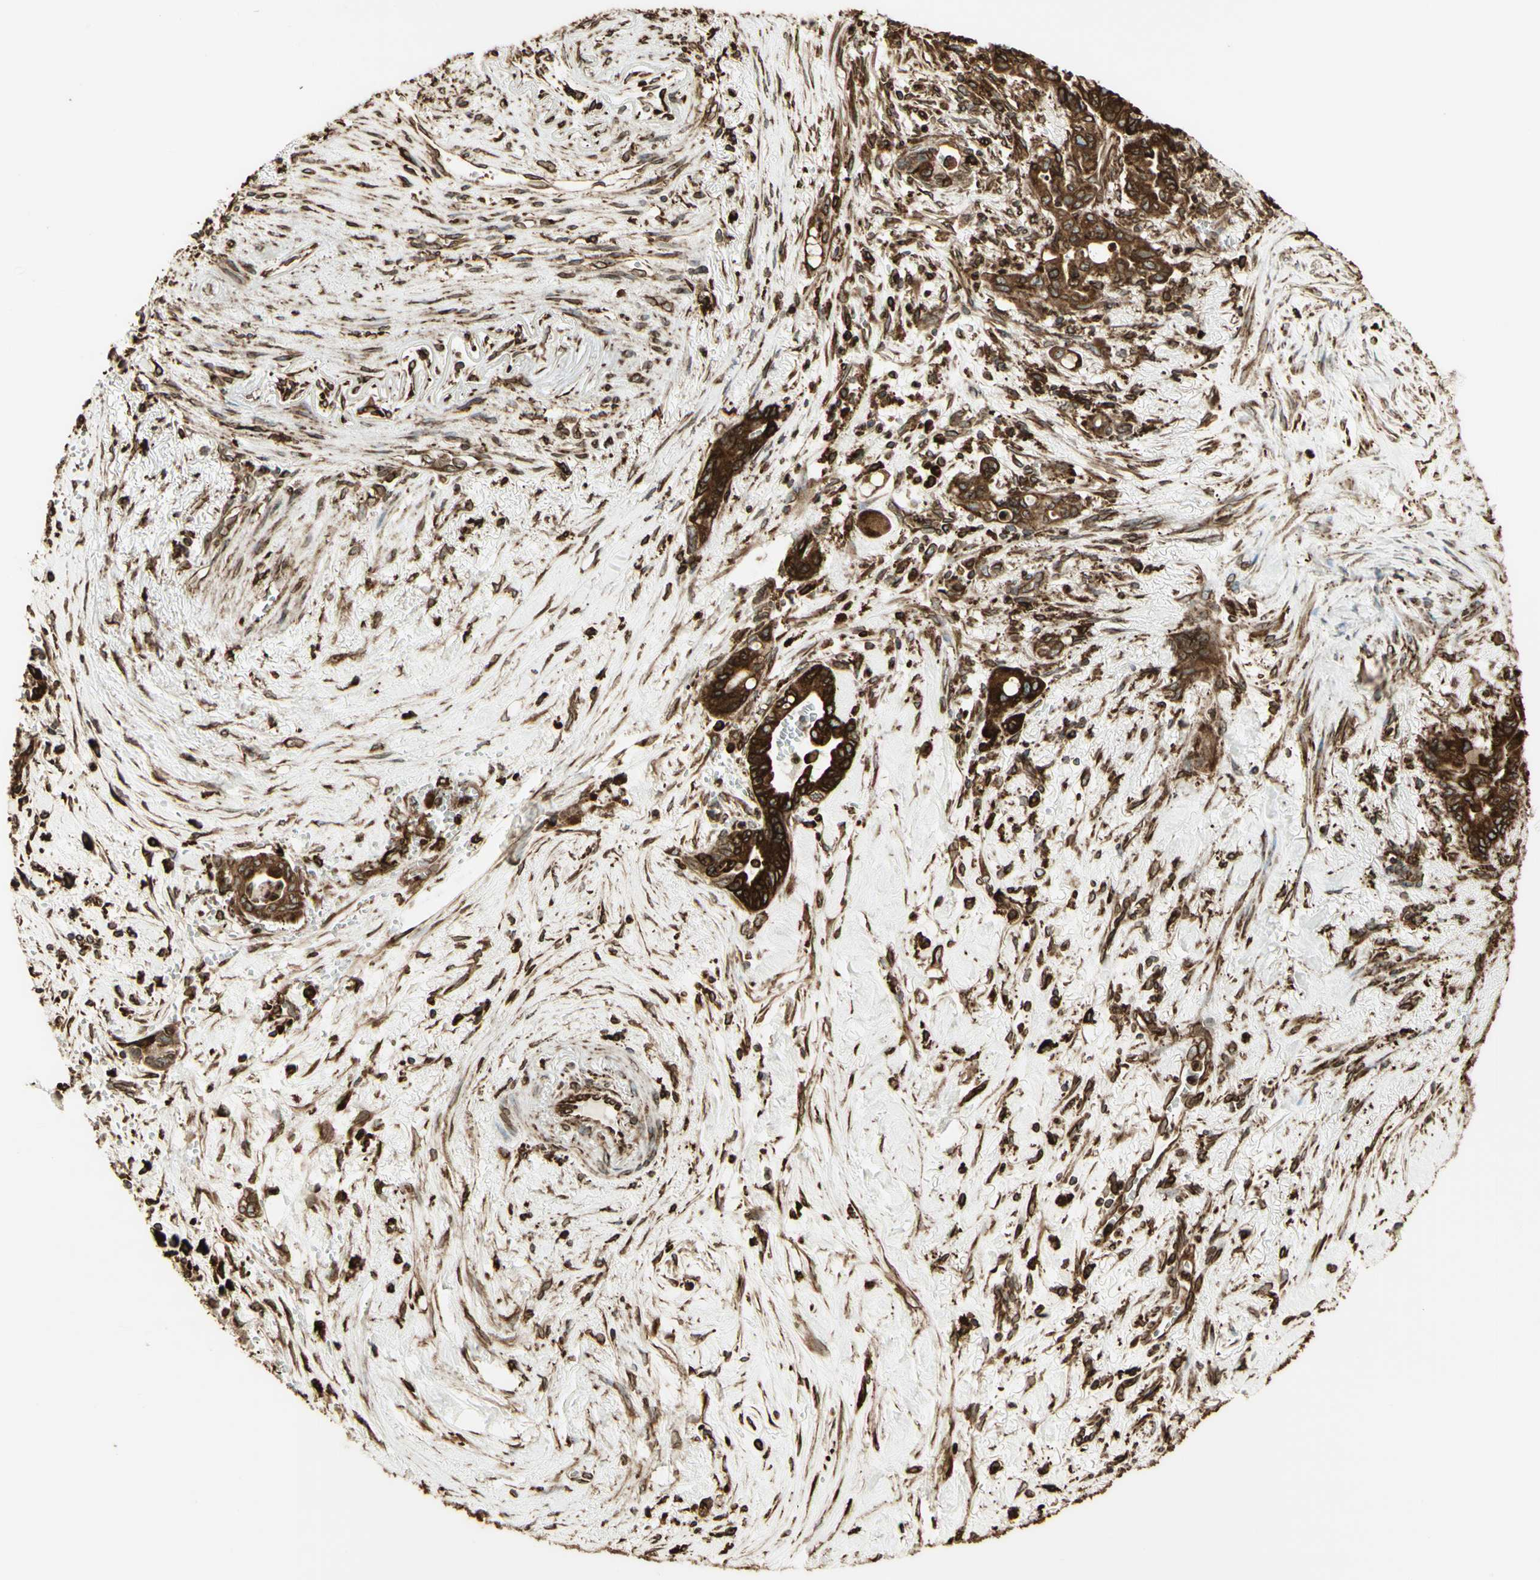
{"staining": {"intensity": "strong", "quantity": ">75%", "location": "cytoplasmic/membranous"}, "tissue": "pancreatic cancer", "cell_type": "Tumor cells", "image_type": "cancer", "snomed": [{"axis": "morphology", "description": "Adenocarcinoma, NOS"}, {"axis": "topography", "description": "Pancreas"}], "caption": "DAB immunohistochemical staining of adenocarcinoma (pancreatic) demonstrates strong cytoplasmic/membranous protein expression in about >75% of tumor cells. (Brightfield microscopy of DAB IHC at high magnification).", "gene": "CANX", "patient": {"sex": "male", "age": 70}}